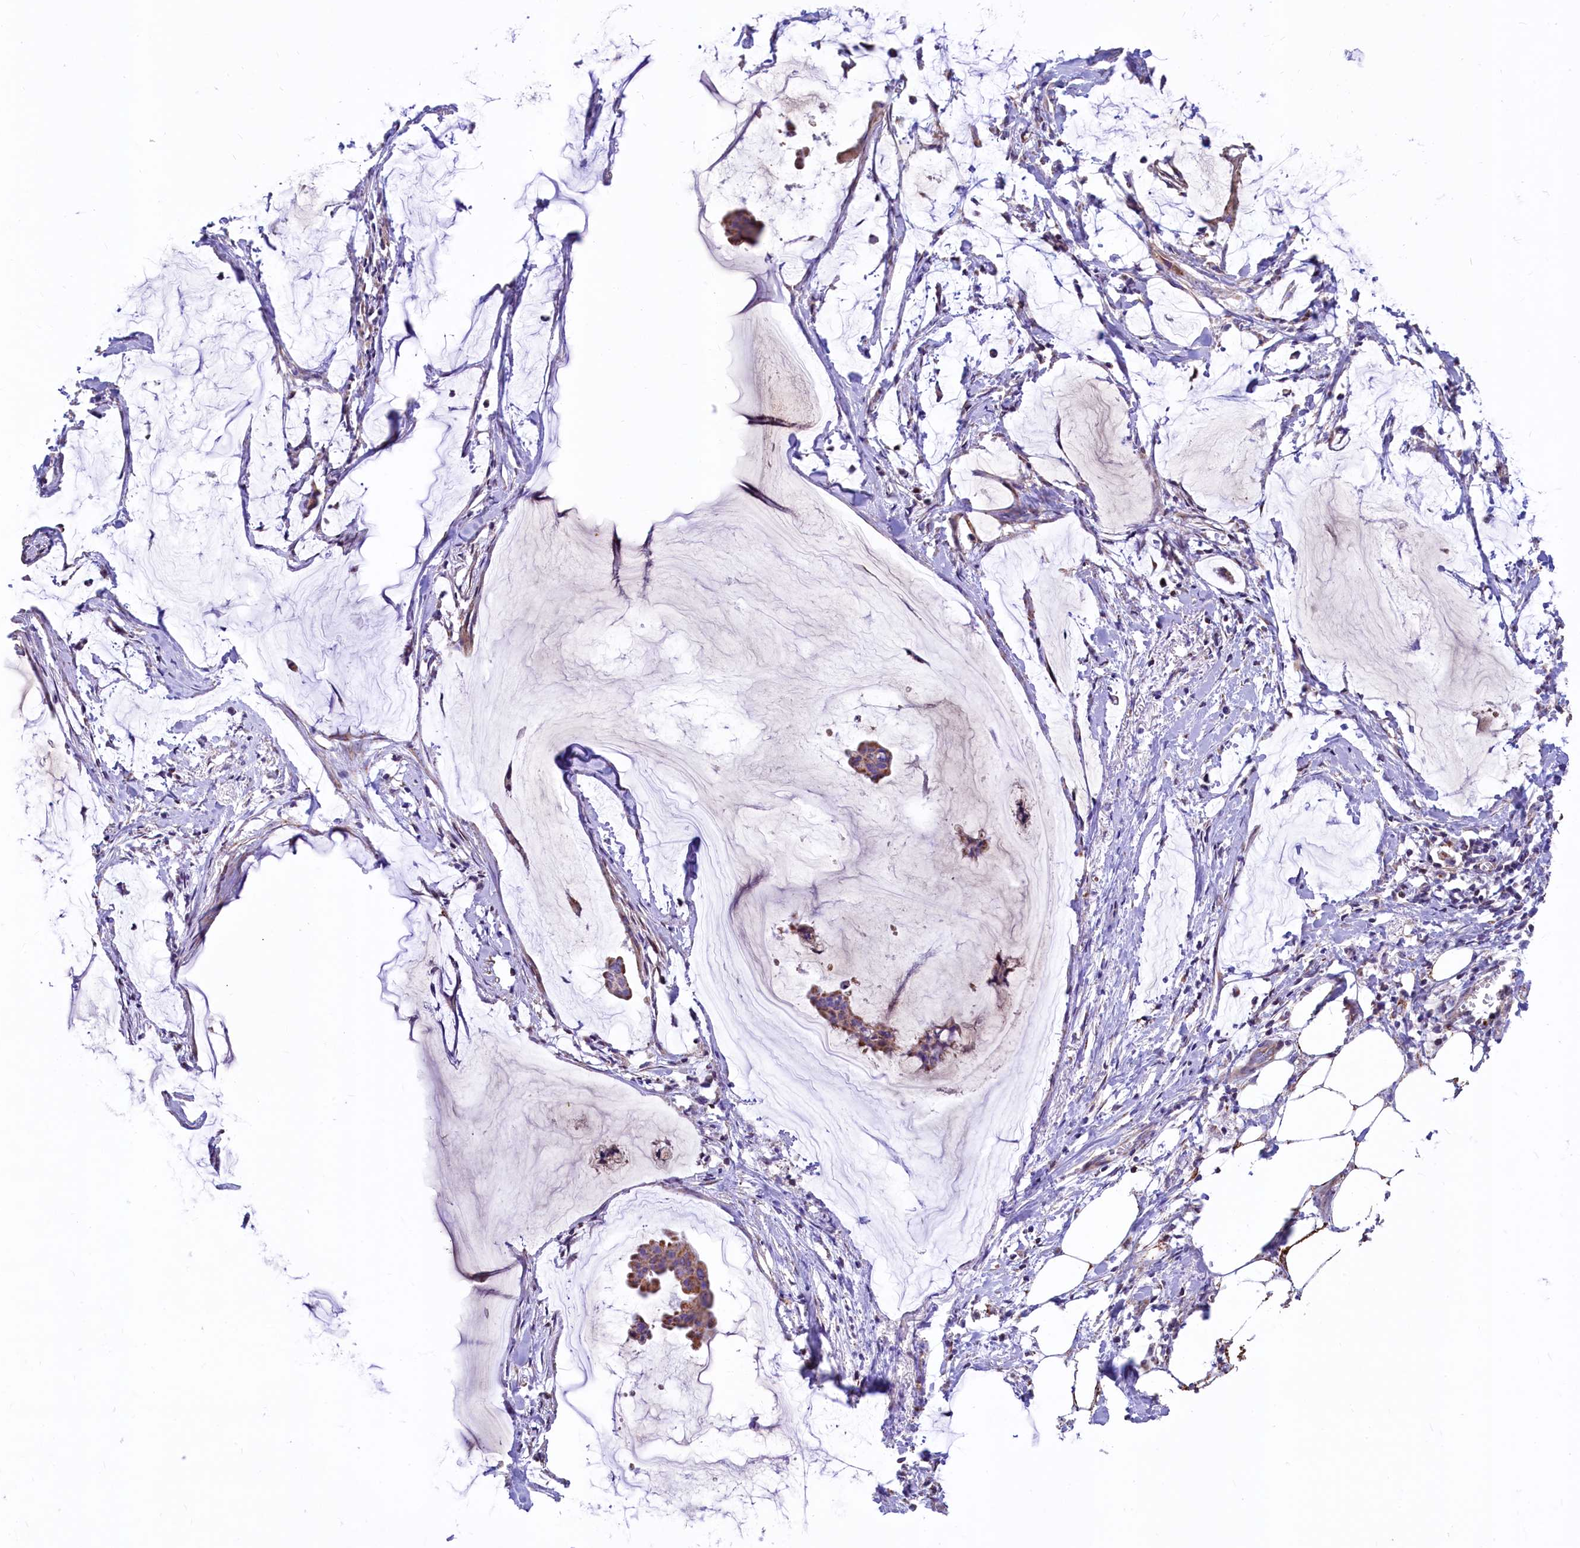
{"staining": {"intensity": "weak", "quantity": ">75%", "location": "cytoplasmic/membranous"}, "tissue": "ovarian cancer", "cell_type": "Tumor cells", "image_type": "cancer", "snomed": [{"axis": "morphology", "description": "Cystadenocarcinoma, mucinous, NOS"}, {"axis": "topography", "description": "Ovary"}], "caption": "This is an image of immunohistochemistry staining of ovarian mucinous cystadenocarcinoma, which shows weak positivity in the cytoplasmic/membranous of tumor cells.", "gene": "VWCE", "patient": {"sex": "female", "age": 73}}